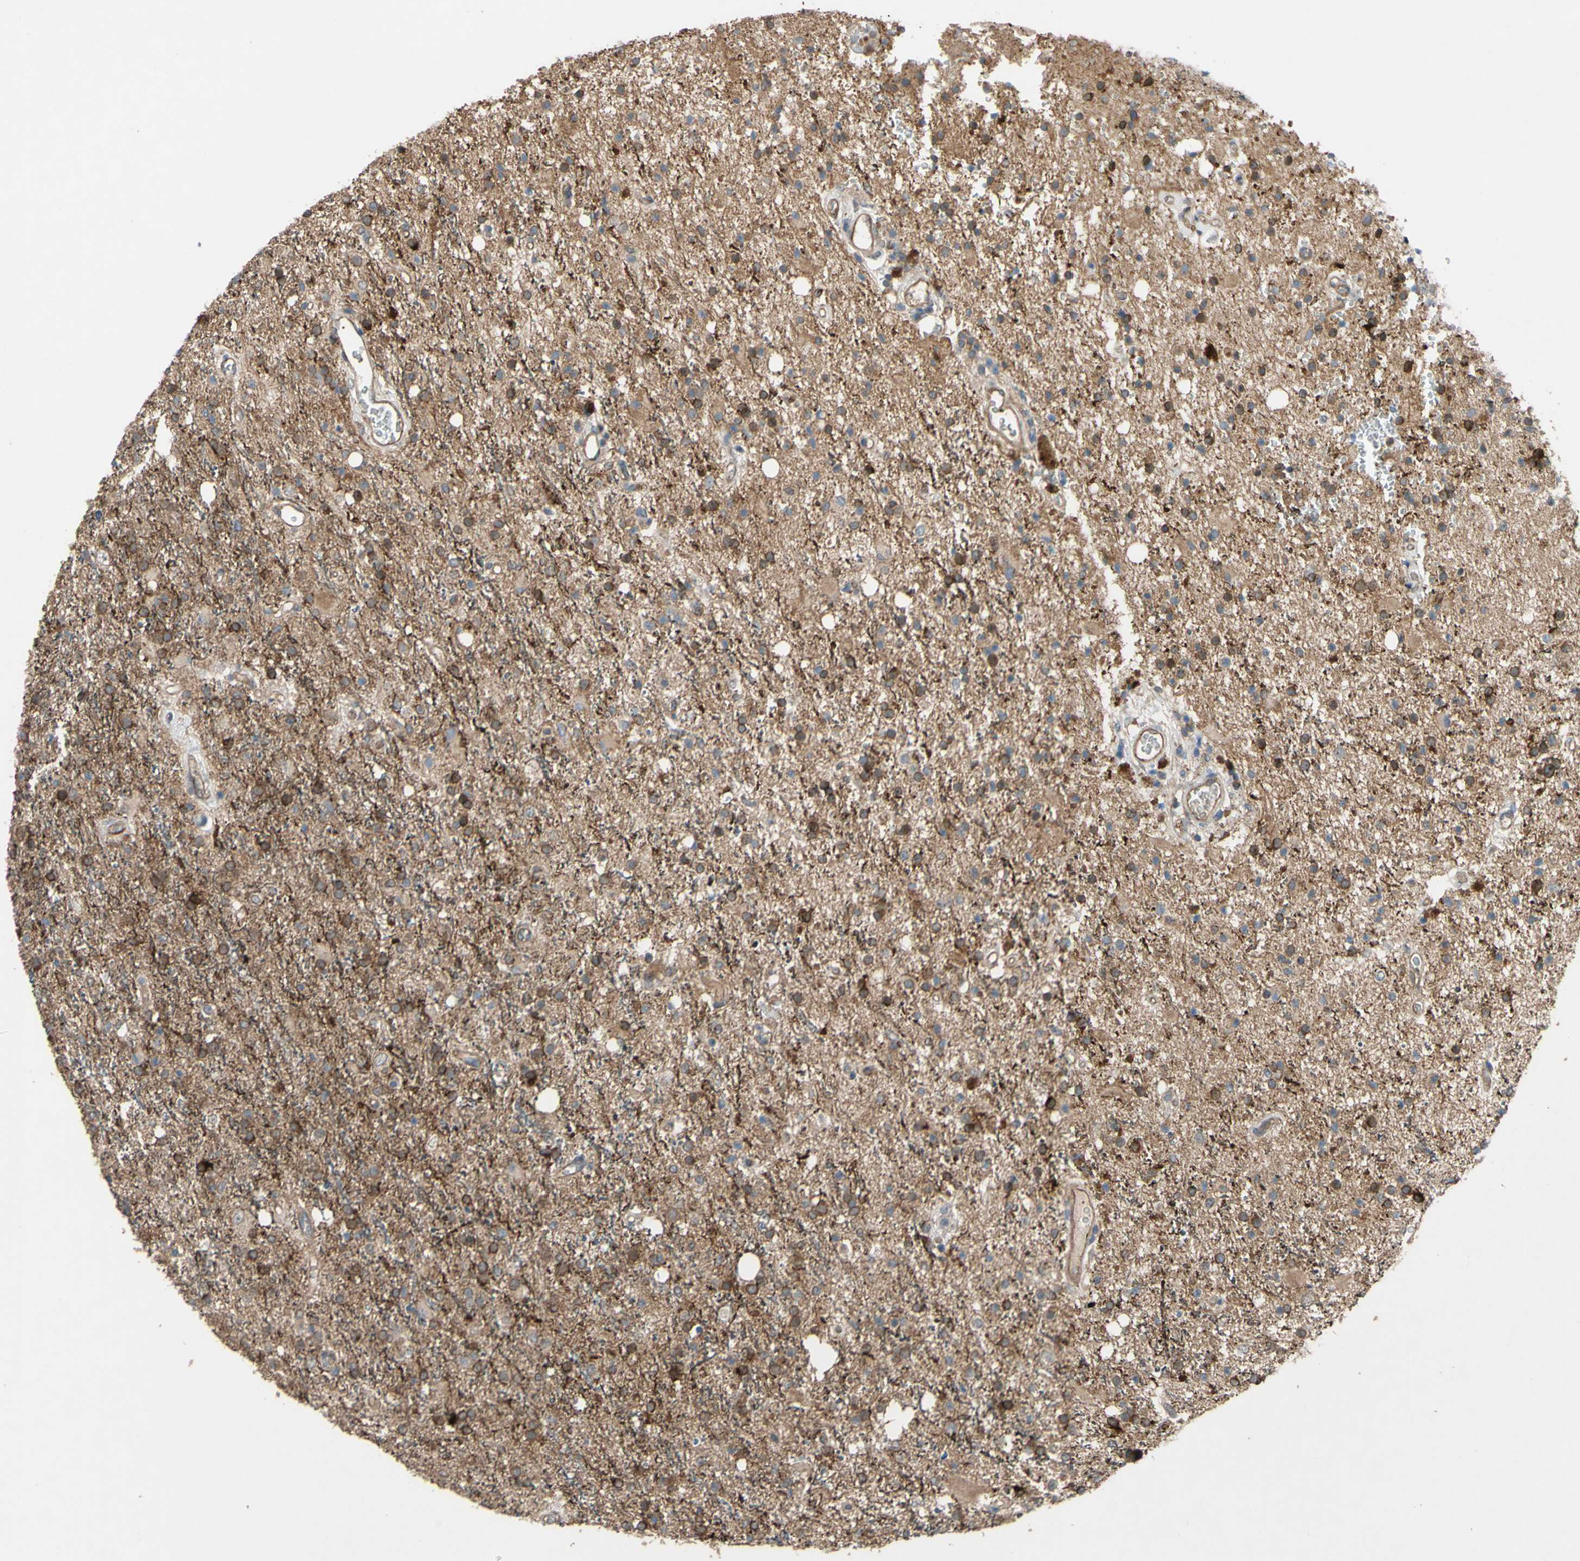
{"staining": {"intensity": "moderate", "quantity": ">75%", "location": "cytoplasmic/membranous"}, "tissue": "glioma", "cell_type": "Tumor cells", "image_type": "cancer", "snomed": [{"axis": "morphology", "description": "Glioma, malignant, High grade"}, {"axis": "topography", "description": "Brain"}], "caption": "Brown immunohistochemical staining in malignant glioma (high-grade) demonstrates moderate cytoplasmic/membranous positivity in approximately >75% of tumor cells. Nuclei are stained in blue.", "gene": "SHROOM4", "patient": {"sex": "male", "age": 47}}